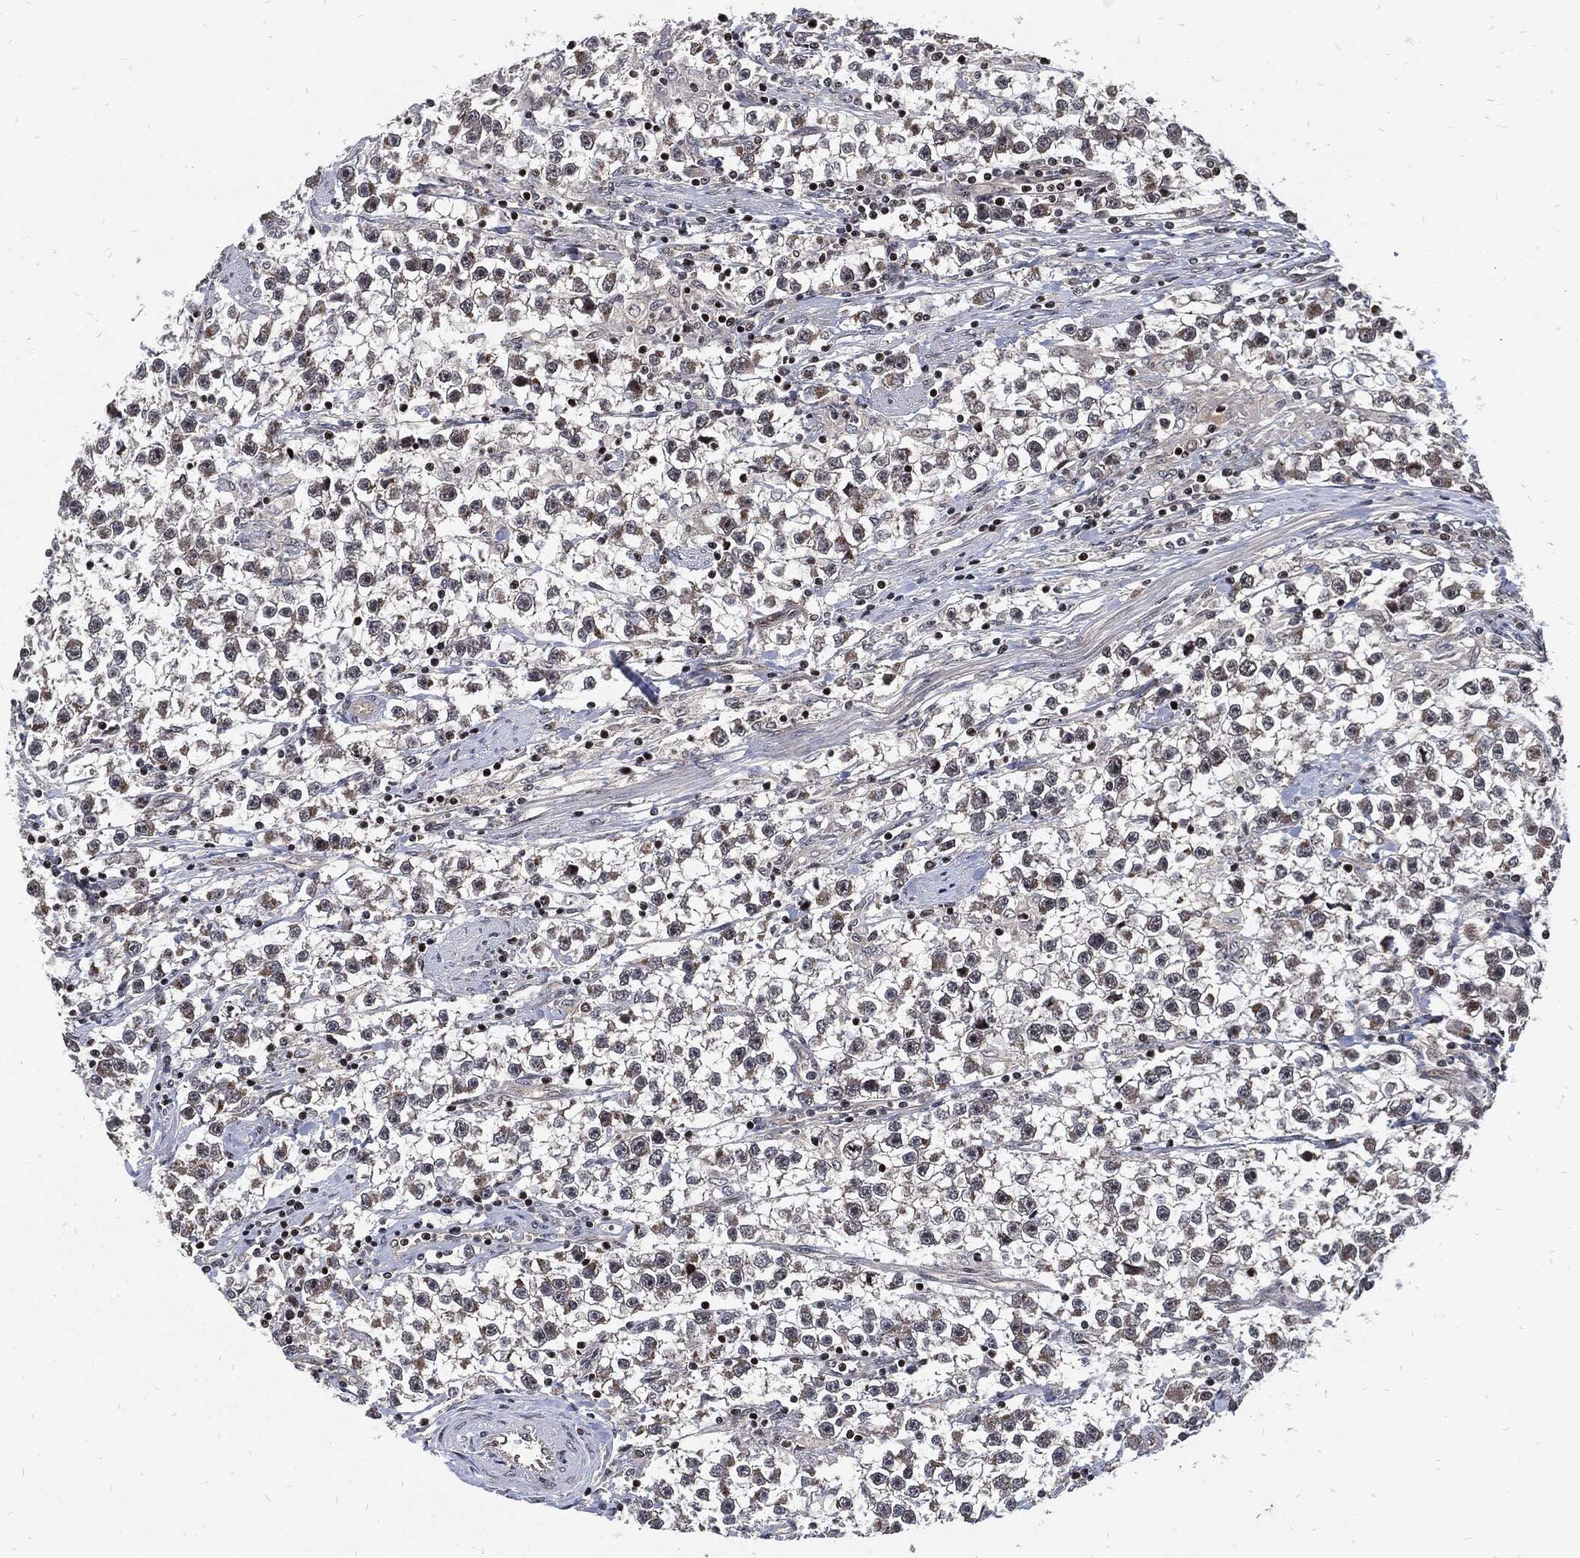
{"staining": {"intensity": "moderate", "quantity": "<25%", "location": "cytoplasmic/membranous"}, "tissue": "testis cancer", "cell_type": "Tumor cells", "image_type": "cancer", "snomed": [{"axis": "morphology", "description": "Seminoma, NOS"}, {"axis": "topography", "description": "Testis"}], "caption": "Tumor cells exhibit low levels of moderate cytoplasmic/membranous expression in approximately <25% of cells in seminoma (testis). (DAB = brown stain, brightfield microscopy at high magnification).", "gene": "ZNF775", "patient": {"sex": "male", "age": 59}}